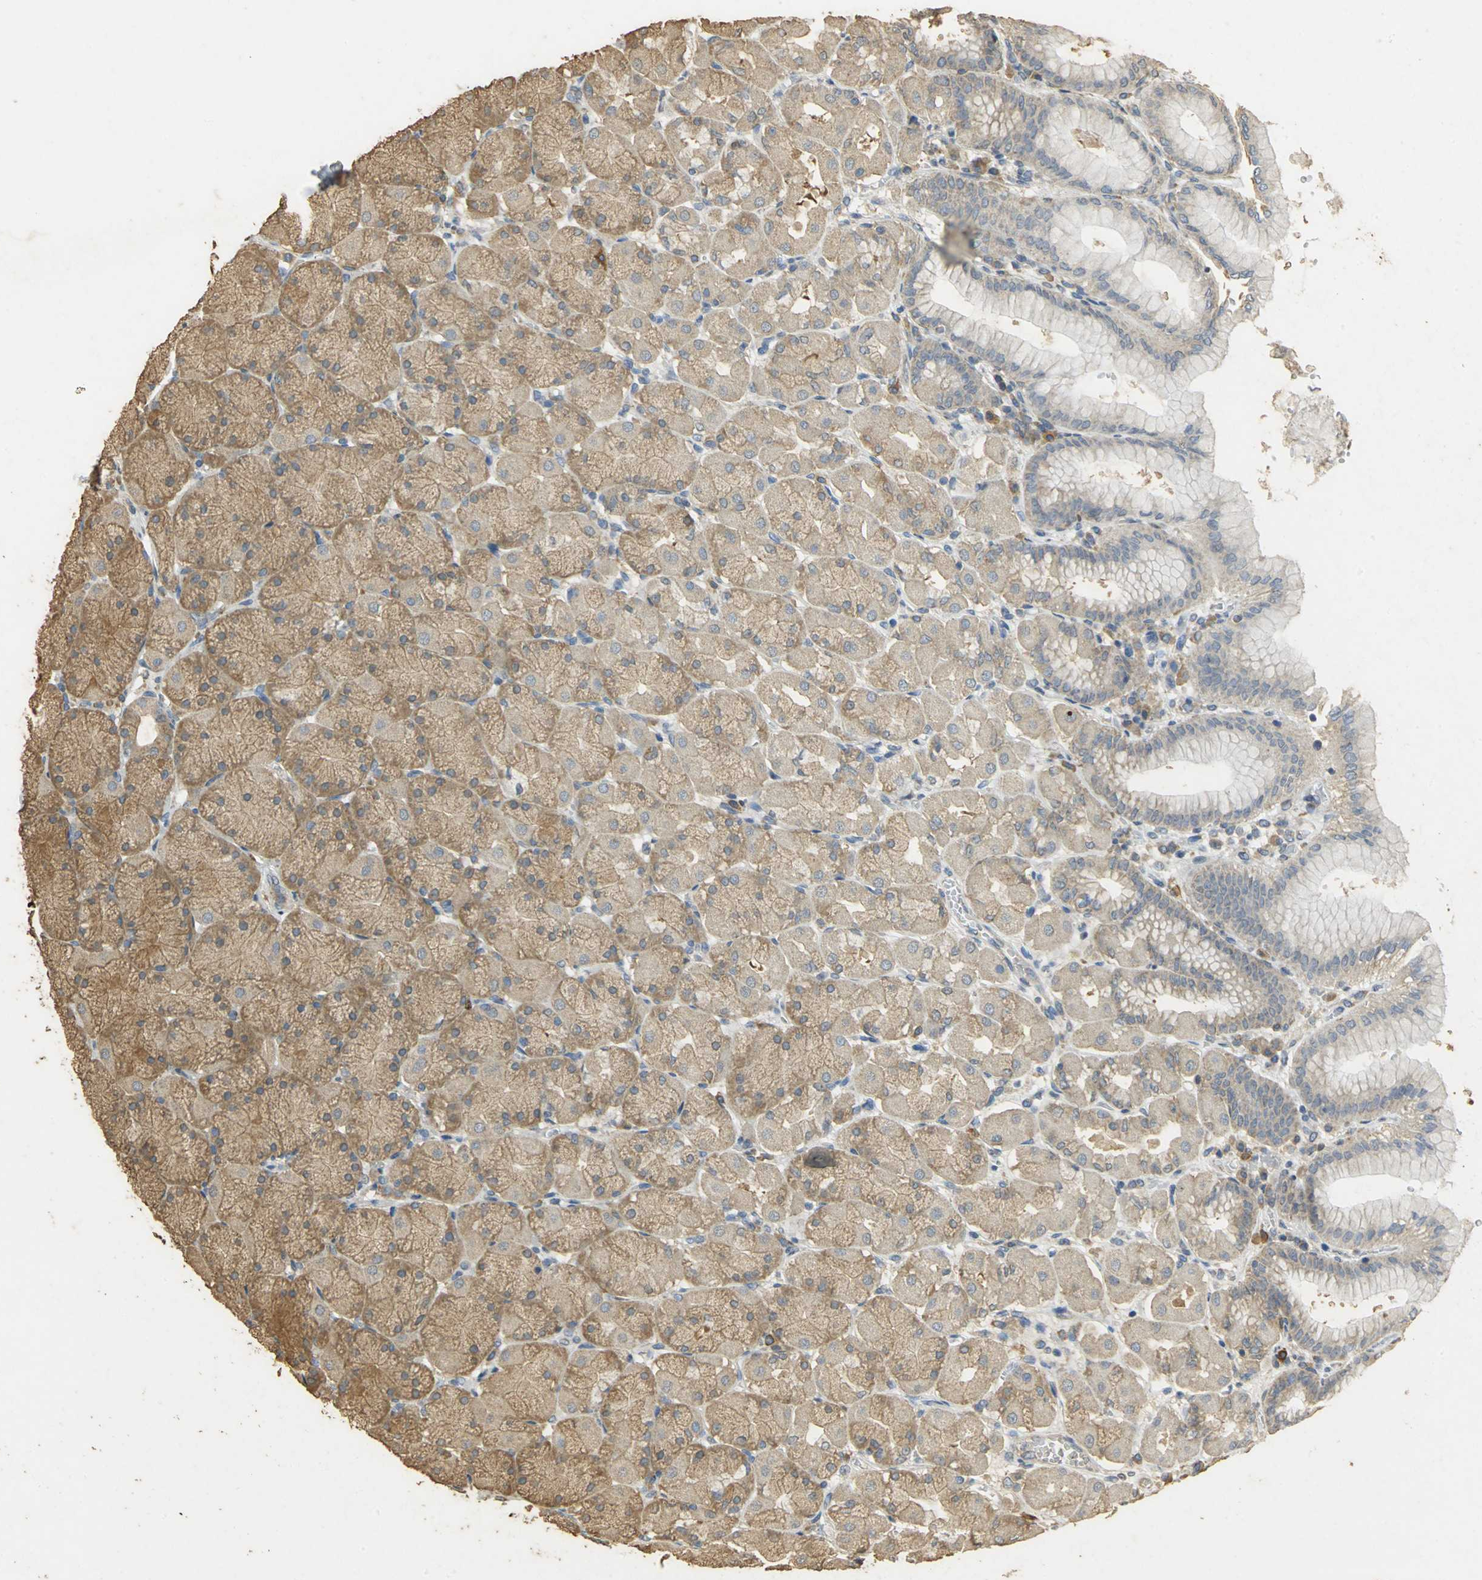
{"staining": {"intensity": "moderate", "quantity": ">75%", "location": "cytoplasmic/membranous"}, "tissue": "stomach", "cell_type": "Glandular cells", "image_type": "normal", "snomed": [{"axis": "morphology", "description": "Normal tissue, NOS"}, {"axis": "topography", "description": "Stomach, upper"}], "caption": "The immunohistochemical stain labels moderate cytoplasmic/membranous staining in glandular cells of benign stomach. (Stains: DAB (3,3'-diaminobenzidine) in brown, nuclei in blue, Microscopy: brightfield microscopy at high magnification).", "gene": "ACSL4", "patient": {"sex": "female", "age": 56}}